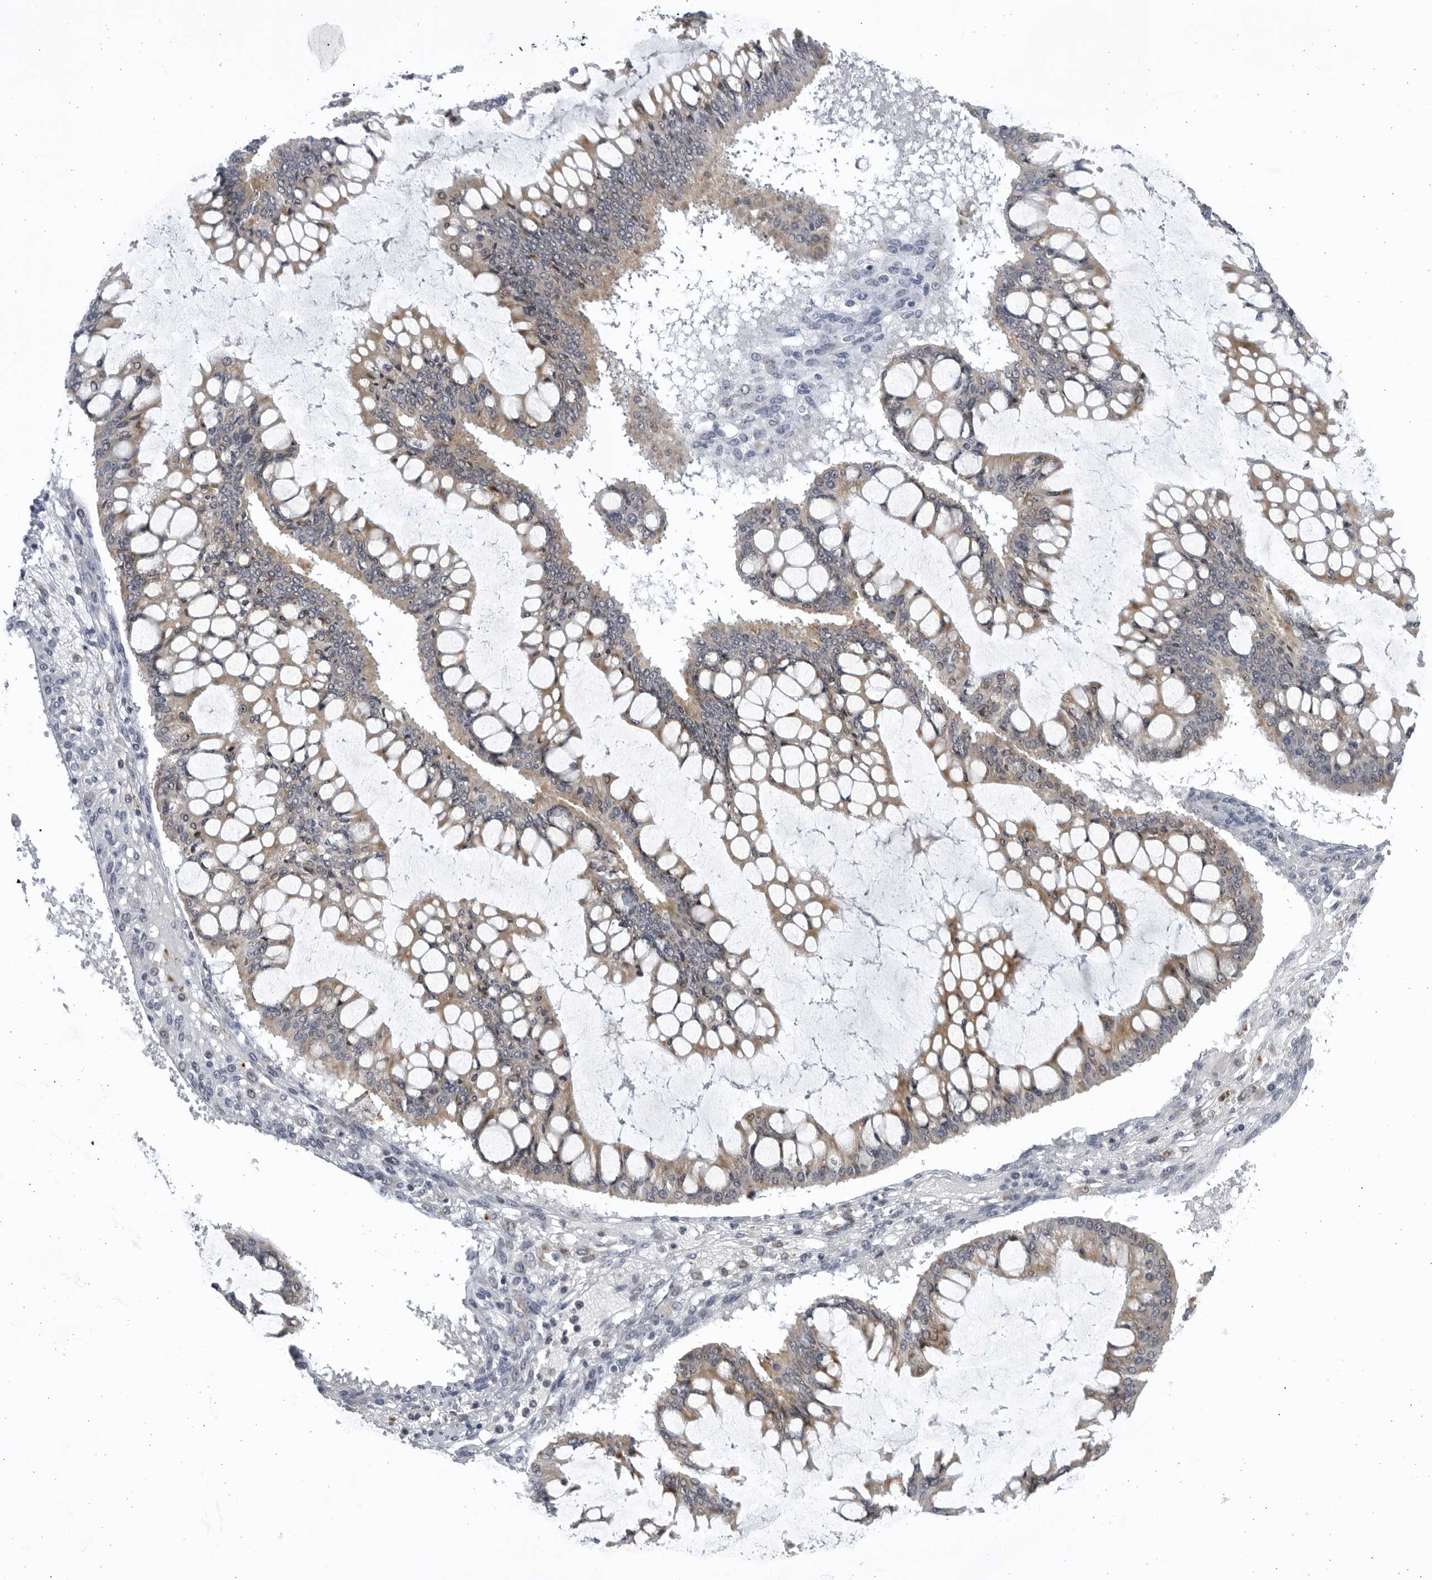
{"staining": {"intensity": "moderate", "quantity": ">75%", "location": "cytoplasmic/membranous"}, "tissue": "ovarian cancer", "cell_type": "Tumor cells", "image_type": "cancer", "snomed": [{"axis": "morphology", "description": "Cystadenocarcinoma, mucinous, NOS"}, {"axis": "topography", "description": "Ovary"}], "caption": "Mucinous cystadenocarcinoma (ovarian) stained for a protein demonstrates moderate cytoplasmic/membranous positivity in tumor cells.", "gene": "SLC25A22", "patient": {"sex": "female", "age": 73}}